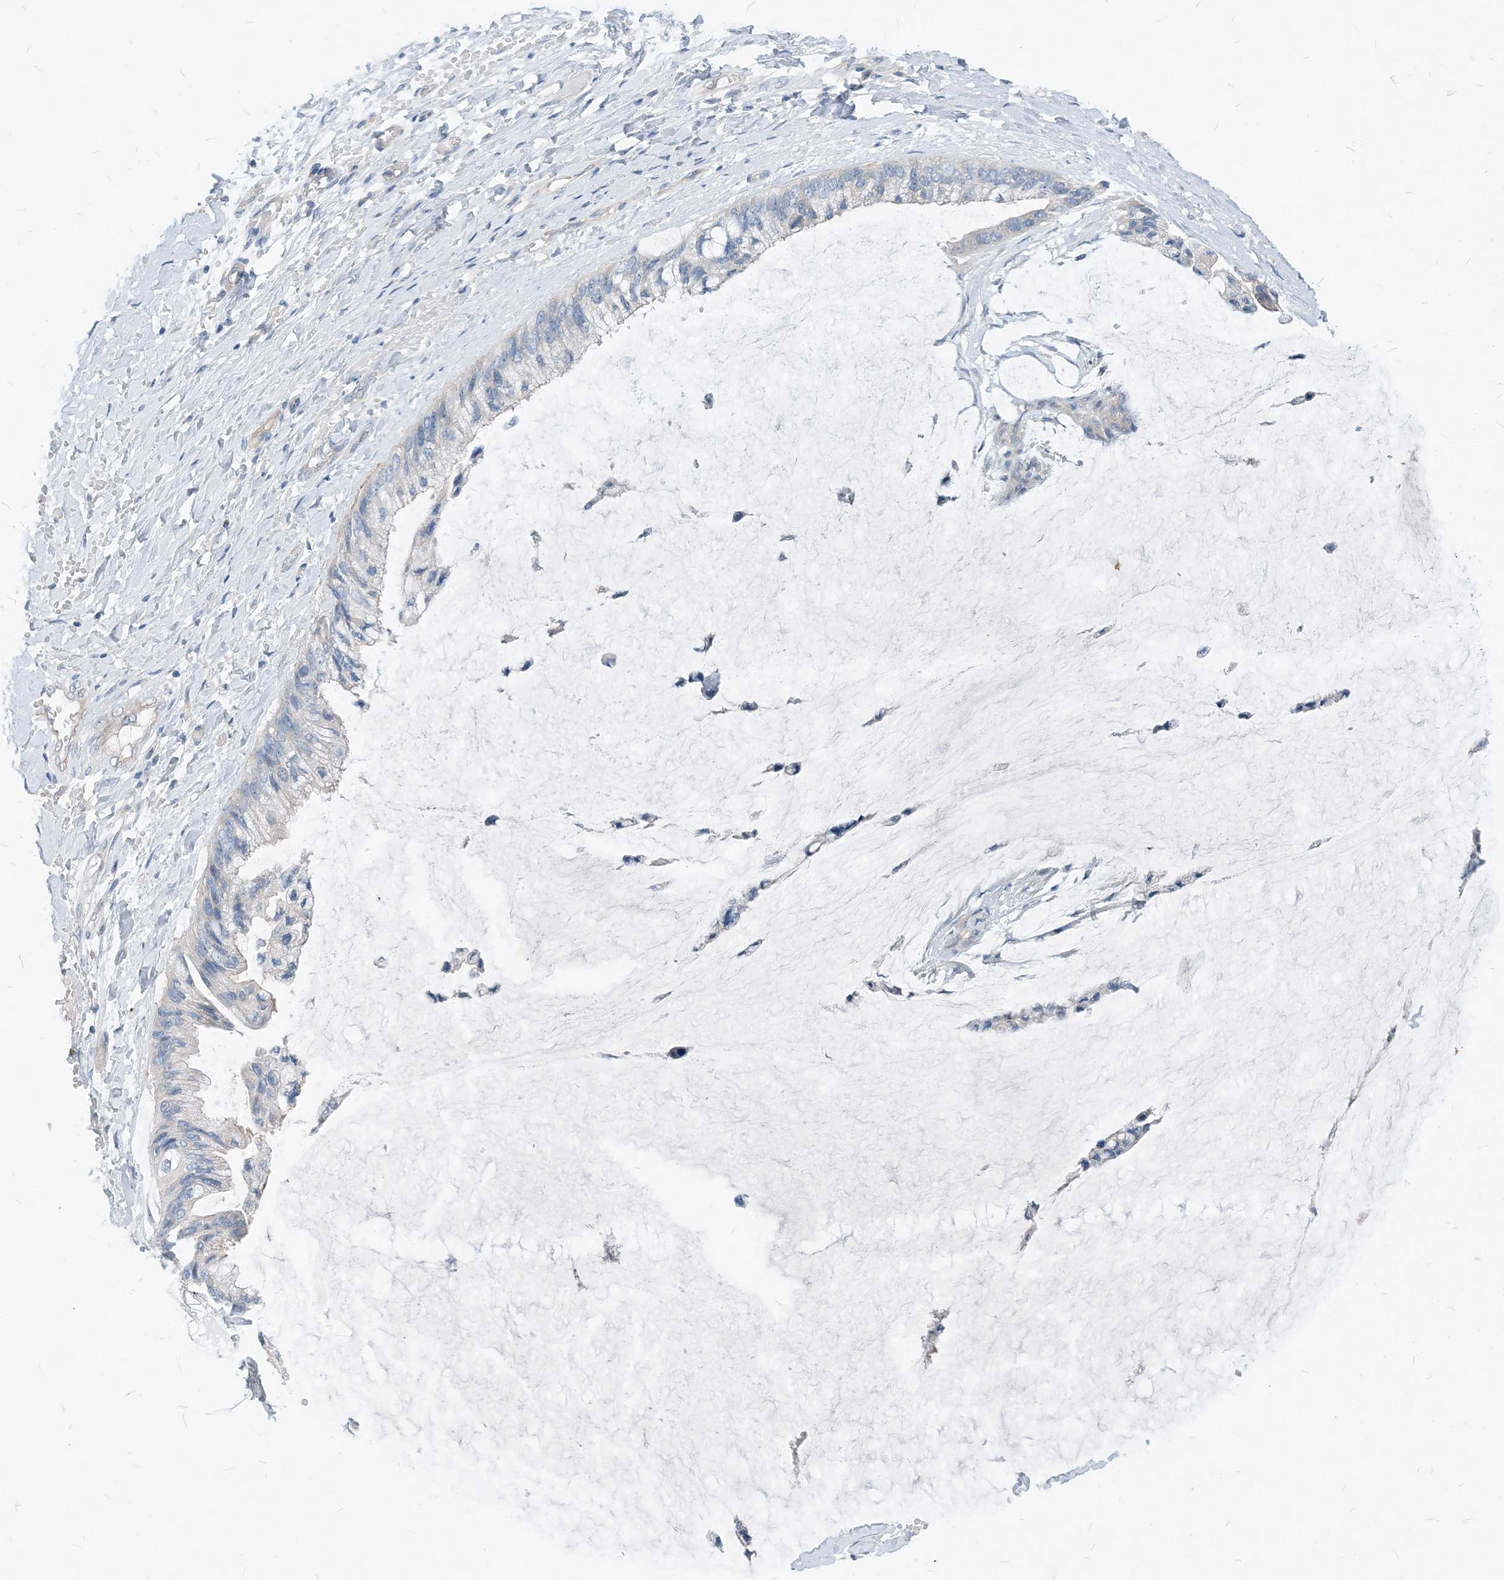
{"staining": {"intensity": "negative", "quantity": "none", "location": "none"}, "tissue": "ovarian cancer", "cell_type": "Tumor cells", "image_type": "cancer", "snomed": [{"axis": "morphology", "description": "Cystadenocarcinoma, mucinous, NOS"}, {"axis": "topography", "description": "Ovary"}], "caption": "IHC image of human ovarian mucinous cystadenocarcinoma stained for a protein (brown), which displays no expression in tumor cells.", "gene": "NCOA7", "patient": {"sex": "female", "age": 39}}